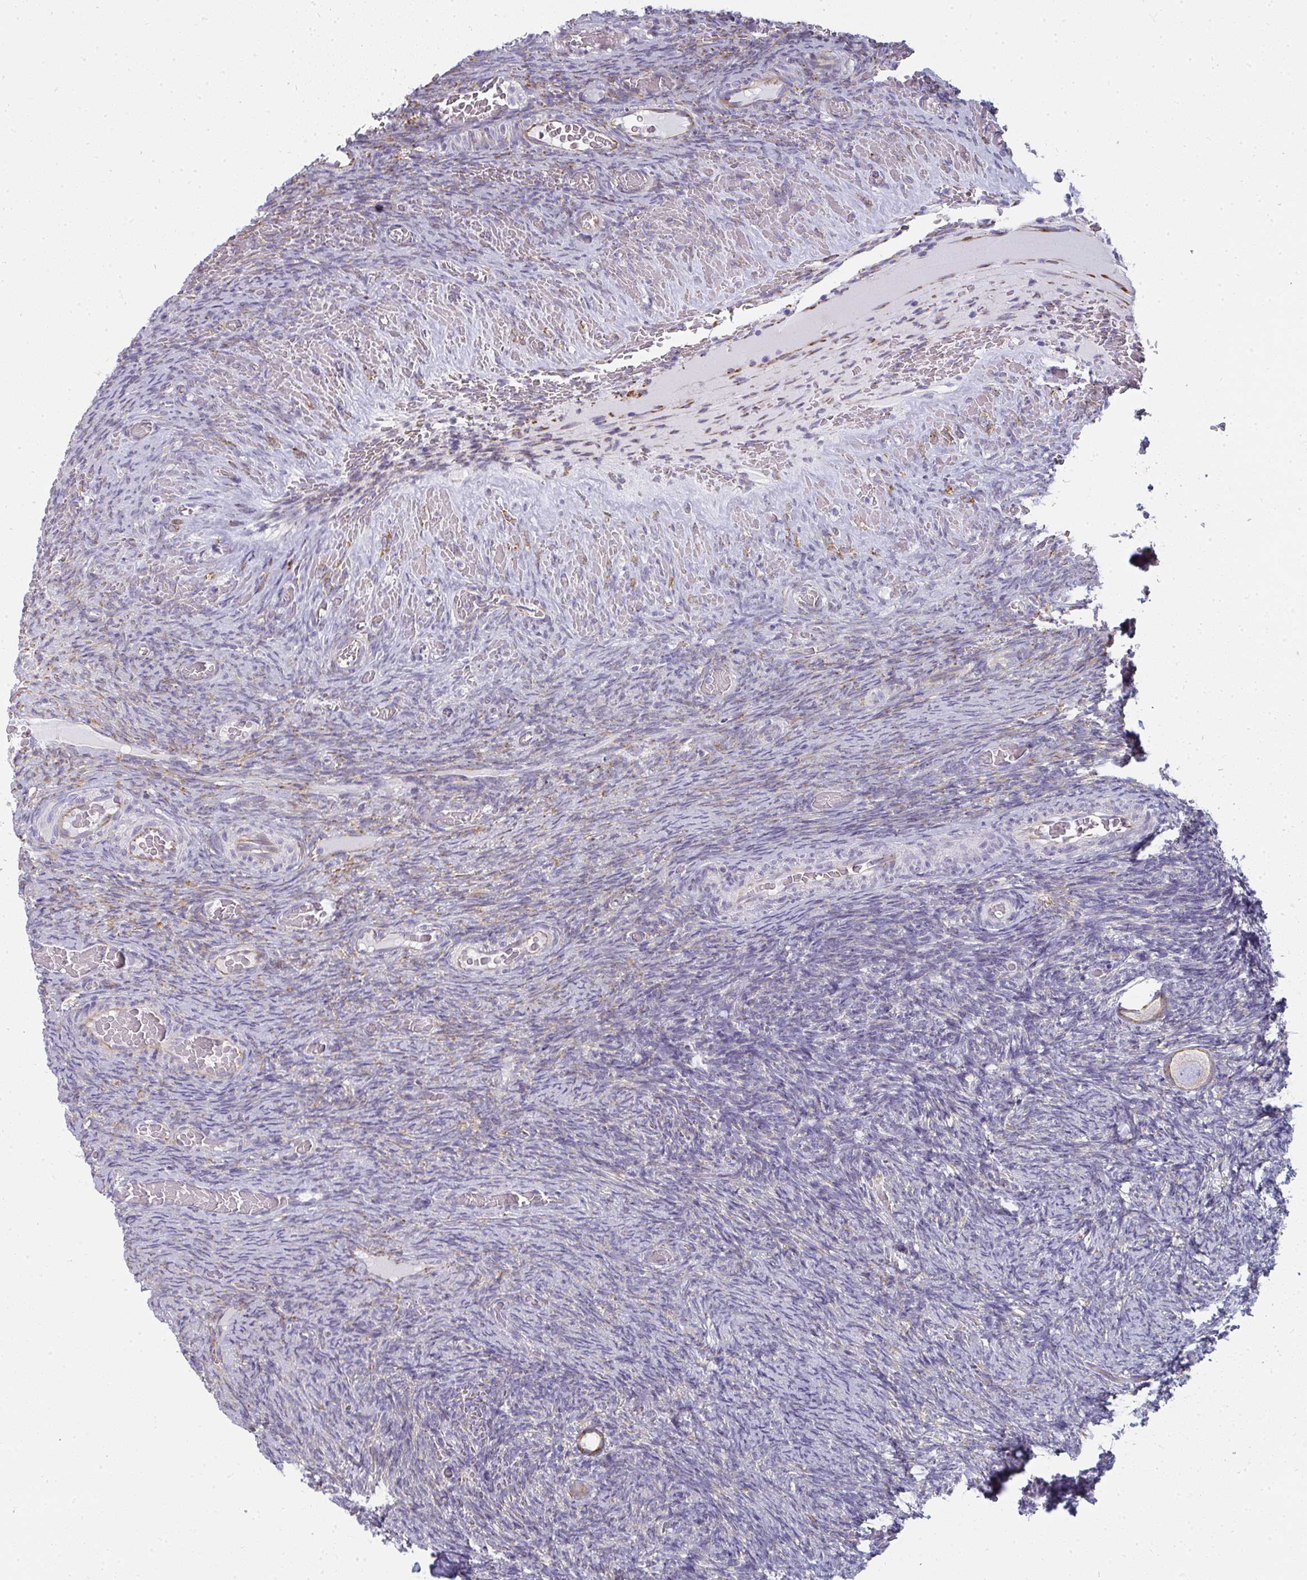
{"staining": {"intensity": "weak", "quantity": ">75%", "location": "cytoplasmic/membranous"}, "tissue": "ovary", "cell_type": "Follicle cells", "image_type": "normal", "snomed": [{"axis": "morphology", "description": "Normal tissue, NOS"}, {"axis": "topography", "description": "Ovary"}], "caption": "A micrograph of human ovary stained for a protein reveals weak cytoplasmic/membranous brown staining in follicle cells. The protein is shown in brown color, while the nuclei are stained blue.", "gene": "SHROOM1", "patient": {"sex": "female", "age": 34}}